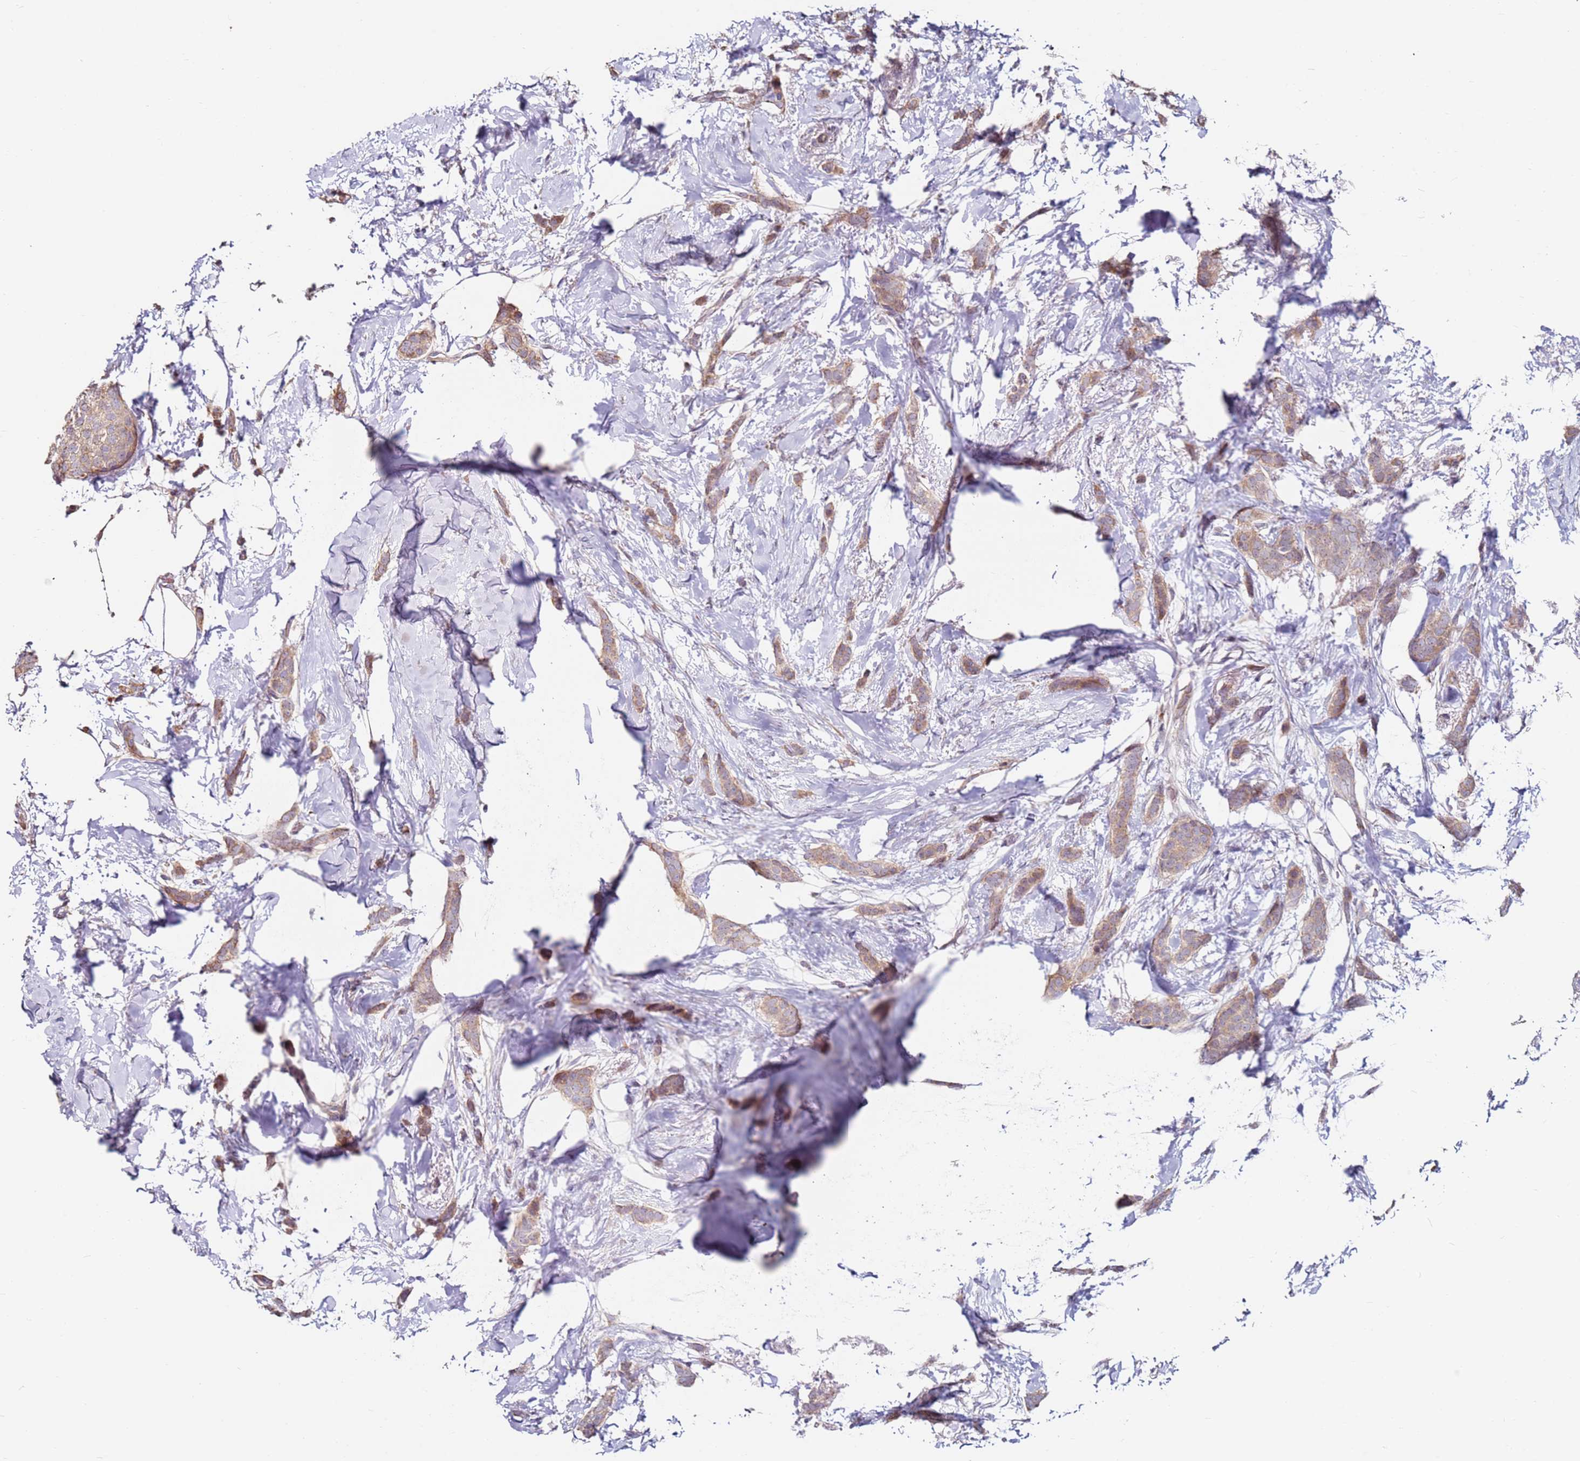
{"staining": {"intensity": "moderate", "quantity": ">75%", "location": "cytoplasmic/membranous"}, "tissue": "breast cancer", "cell_type": "Tumor cells", "image_type": "cancer", "snomed": [{"axis": "morphology", "description": "Duct carcinoma"}, {"axis": "topography", "description": "Breast"}], "caption": "DAB (3,3'-diaminobenzidine) immunohistochemical staining of human intraductal carcinoma (breast) reveals moderate cytoplasmic/membranous protein positivity in about >75% of tumor cells. (DAB IHC, brown staining for protein, blue staining for nuclei).", "gene": "RARS2", "patient": {"sex": "female", "age": 72}}